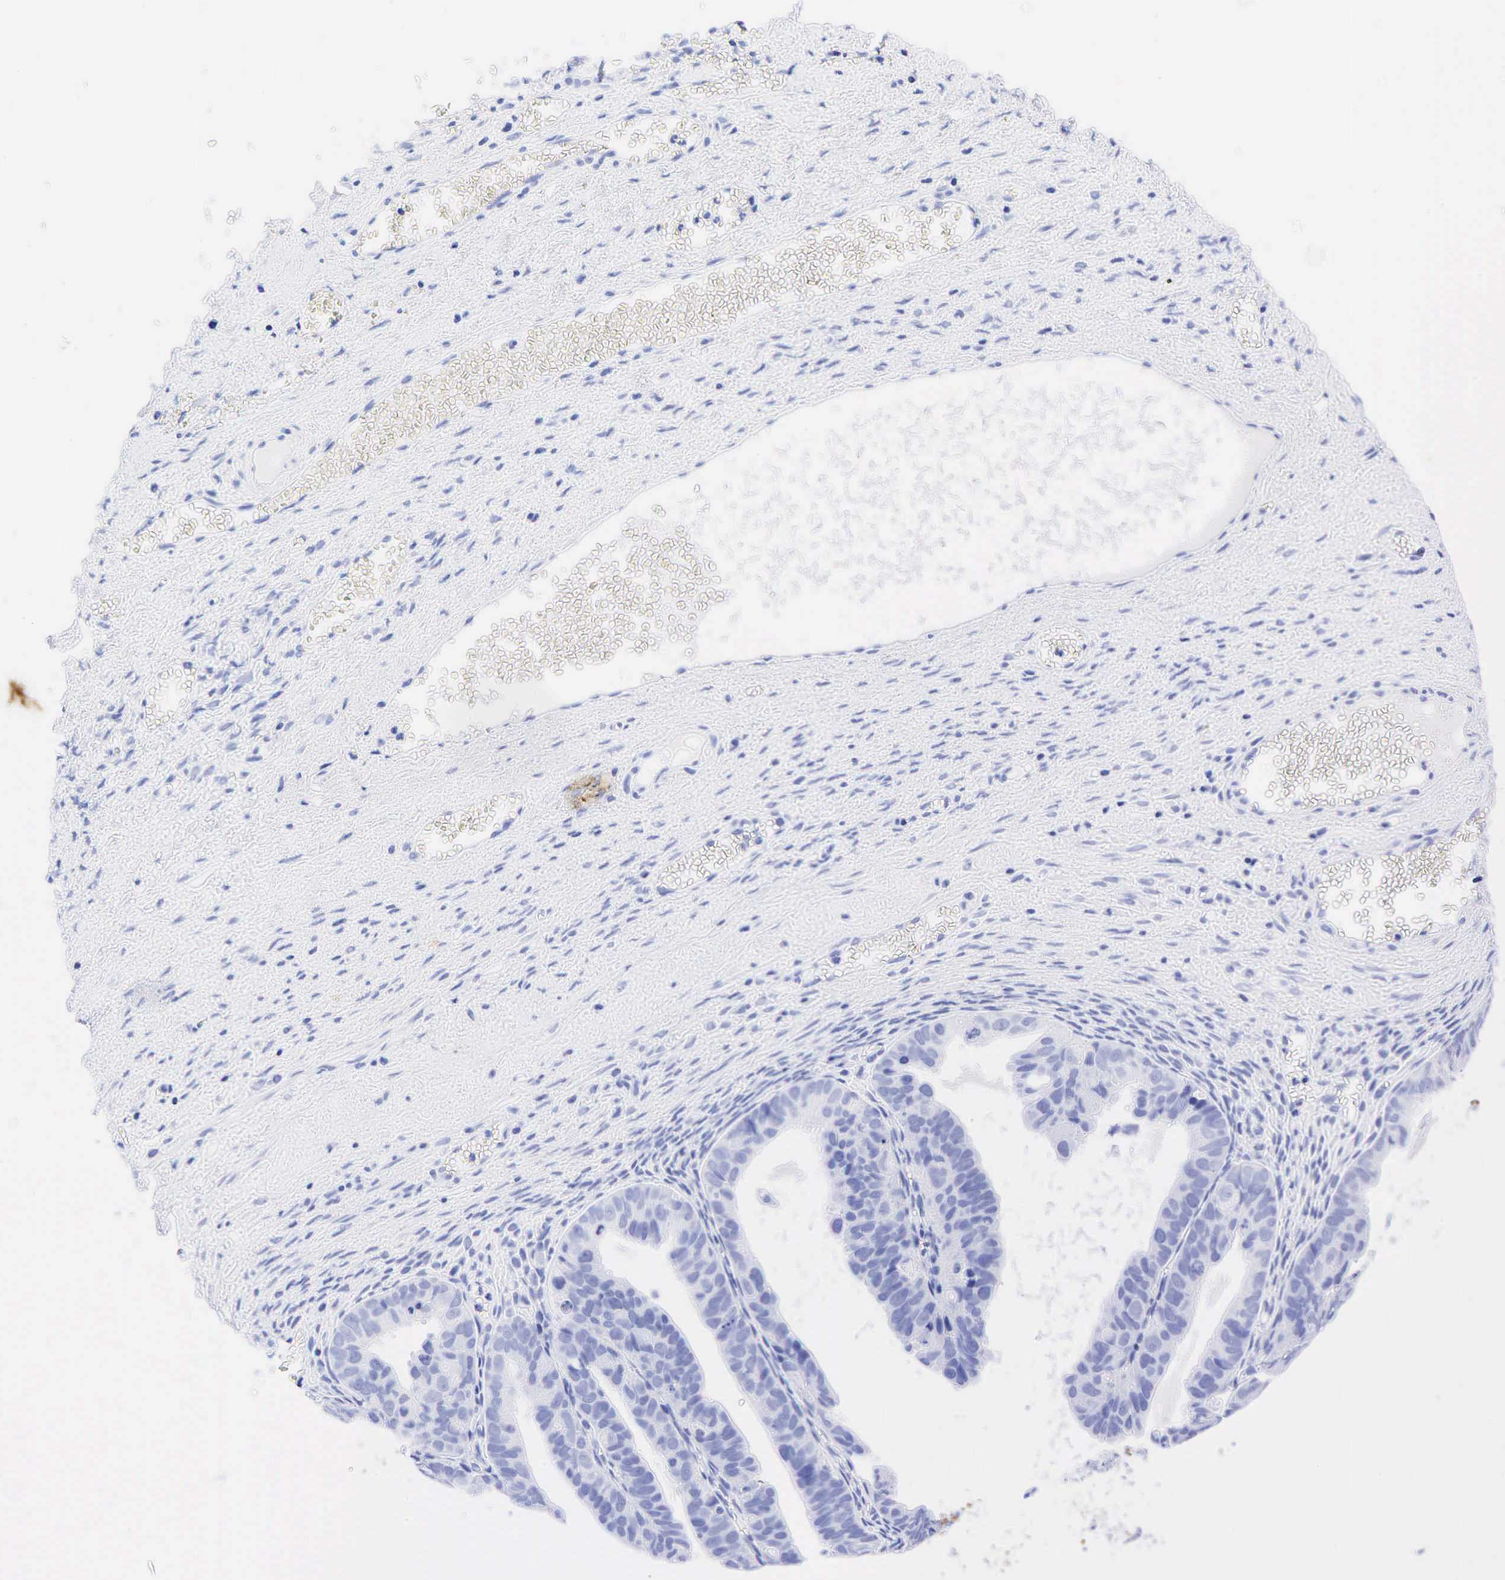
{"staining": {"intensity": "negative", "quantity": "none", "location": "none"}, "tissue": "ovarian cancer", "cell_type": "Tumor cells", "image_type": "cancer", "snomed": [{"axis": "morphology", "description": "Carcinoma, endometroid"}, {"axis": "topography", "description": "Ovary"}], "caption": "This is an immunohistochemistry photomicrograph of ovarian cancer. There is no staining in tumor cells.", "gene": "CEACAM5", "patient": {"sex": "female", "age": 85}}